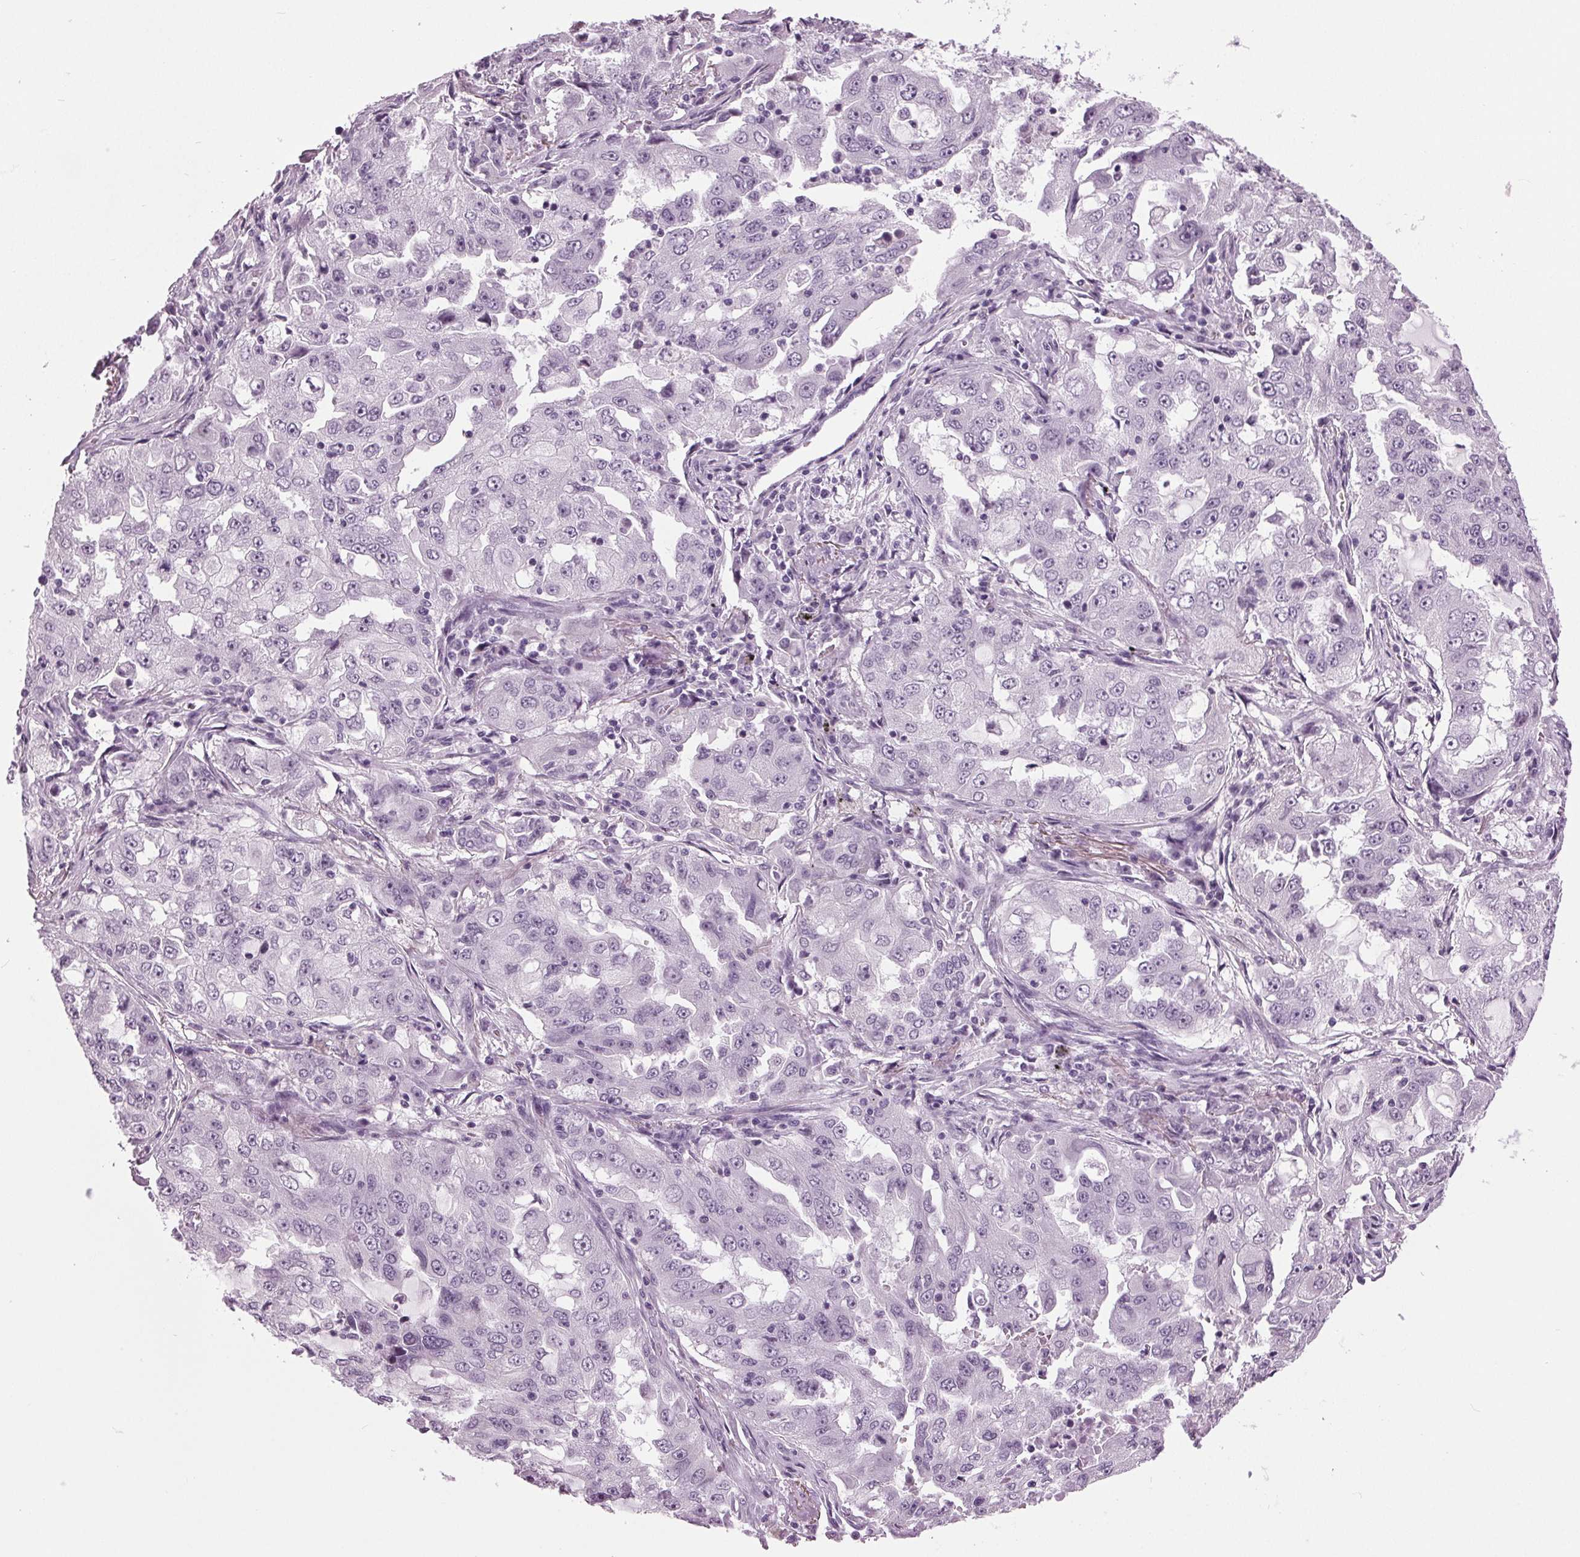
{"staining": {"intensity": "negative", "quantity": "none", "location": "none"}, "tissue": "lung cancer", "cell_type": "Tumor cells", "image_type": "cancer", "snomed": [{"axis": "morphology", "description": "Adenocarcinoma, NOS"}, {"axis": "topography", "description": "Lung"}], "caption": "A high-resolution photomicrograph shows immunohistochemistry (IHC) staining of lung adenocarcinoma, which exhibits no significant staining in tumor cells. (Stains: DAB IHC with hematoxylin counter stain, Microscopy: brightfield microscopy at high magnification).", "gene": "DNAH12", "patient": {"sex": "female", "age": 61}}